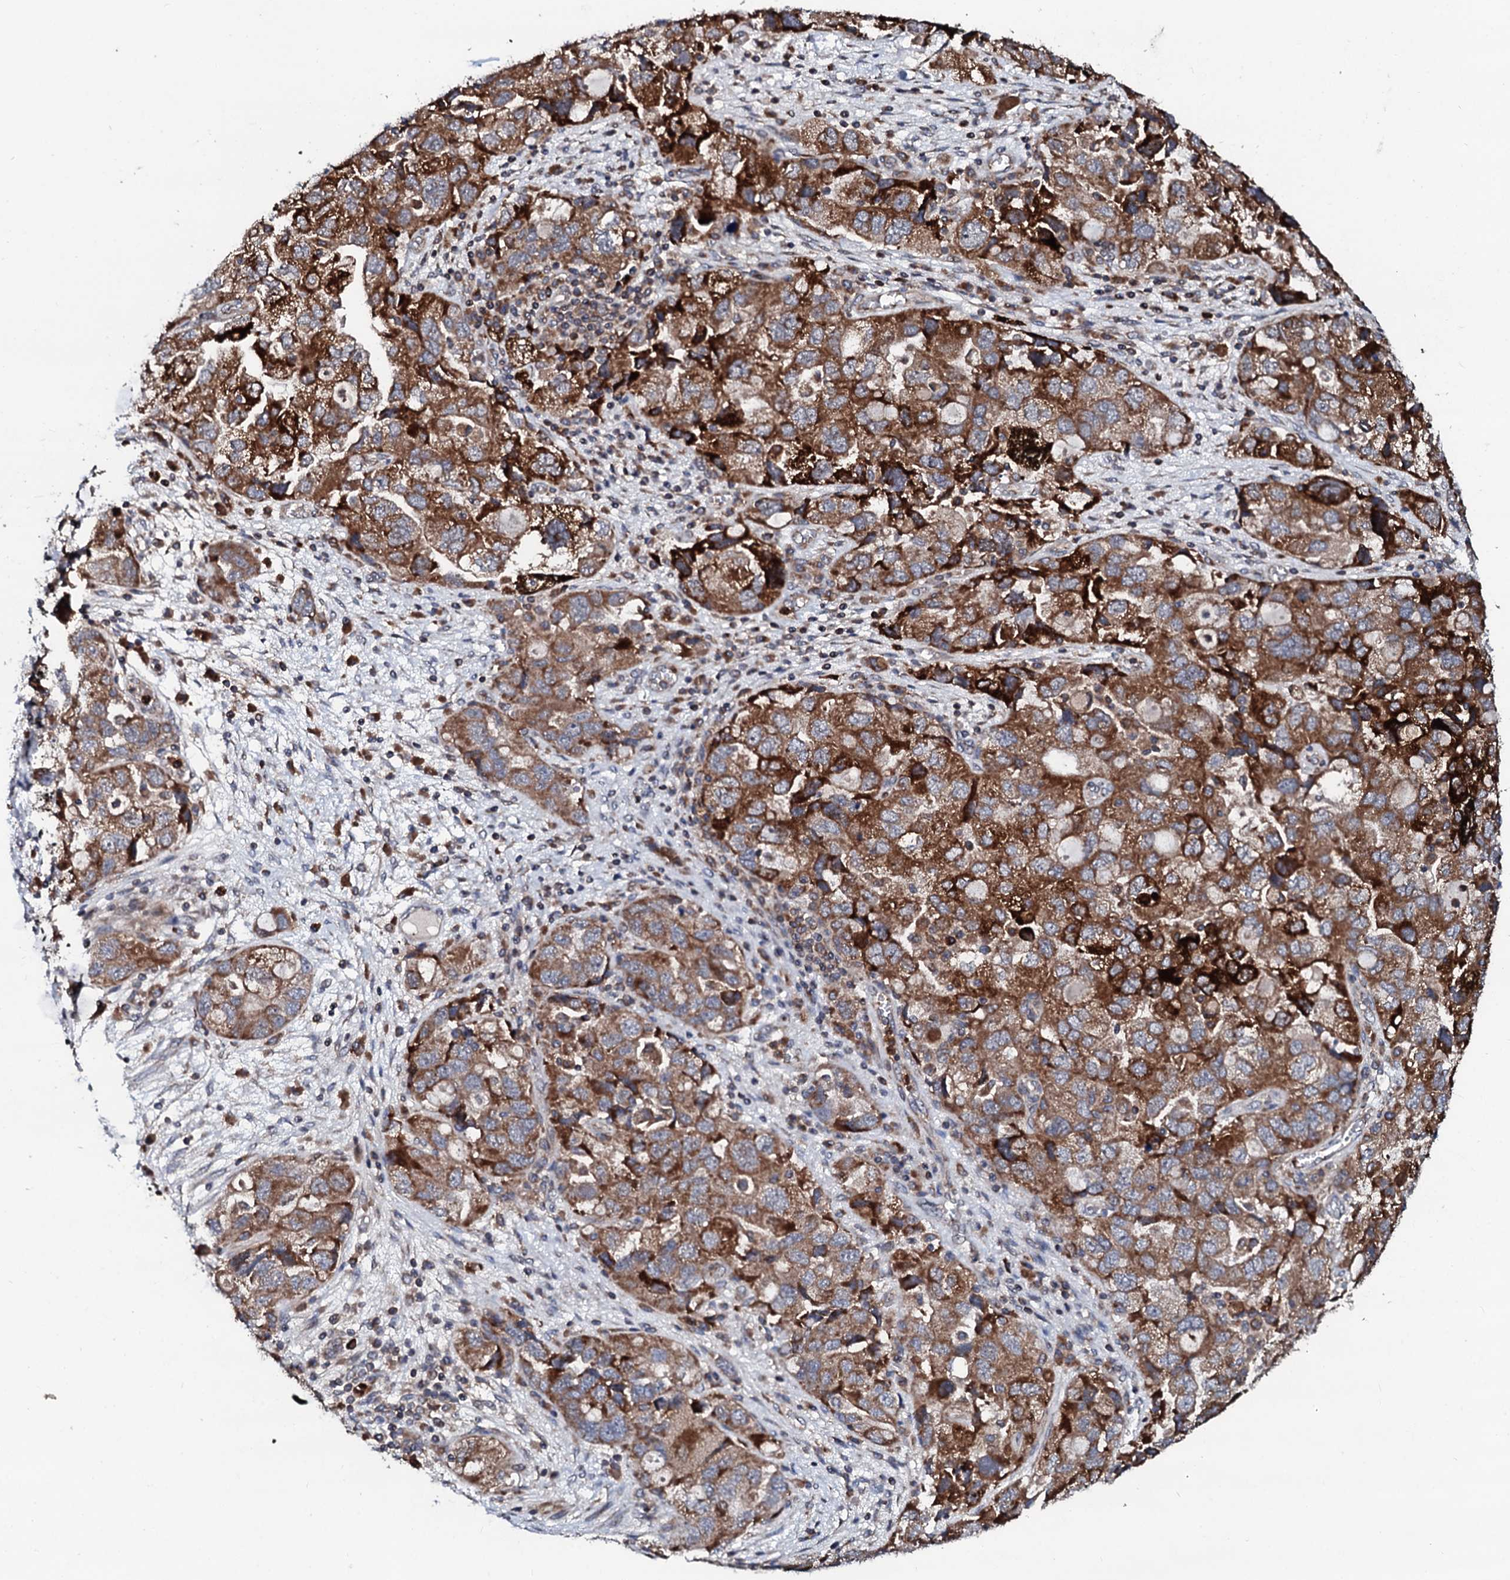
{"staining": {"intensity": "strong", "quantity": ">75%", "location": "cytoplasmic/membranous"}, "tissue": "ovarian cancer", "cell_type": "Tumor cells", "image_type": "cancer", "snomed": [{"axis": "morphology", "description": "Carcinoma, NOS"}, {"axis": "morphology", "description": "Cystadenocarcinoma, serous, NOS"}, {"axis": "topography", "description": "Ovary"}], "caption": "Protein staining reveals strong cytoplasmic/membranous expression in about >75% of tumor cells in ovarian cancer.", "gene": "SDHAF2", "patient": {"sex": "female", "age": 69}}